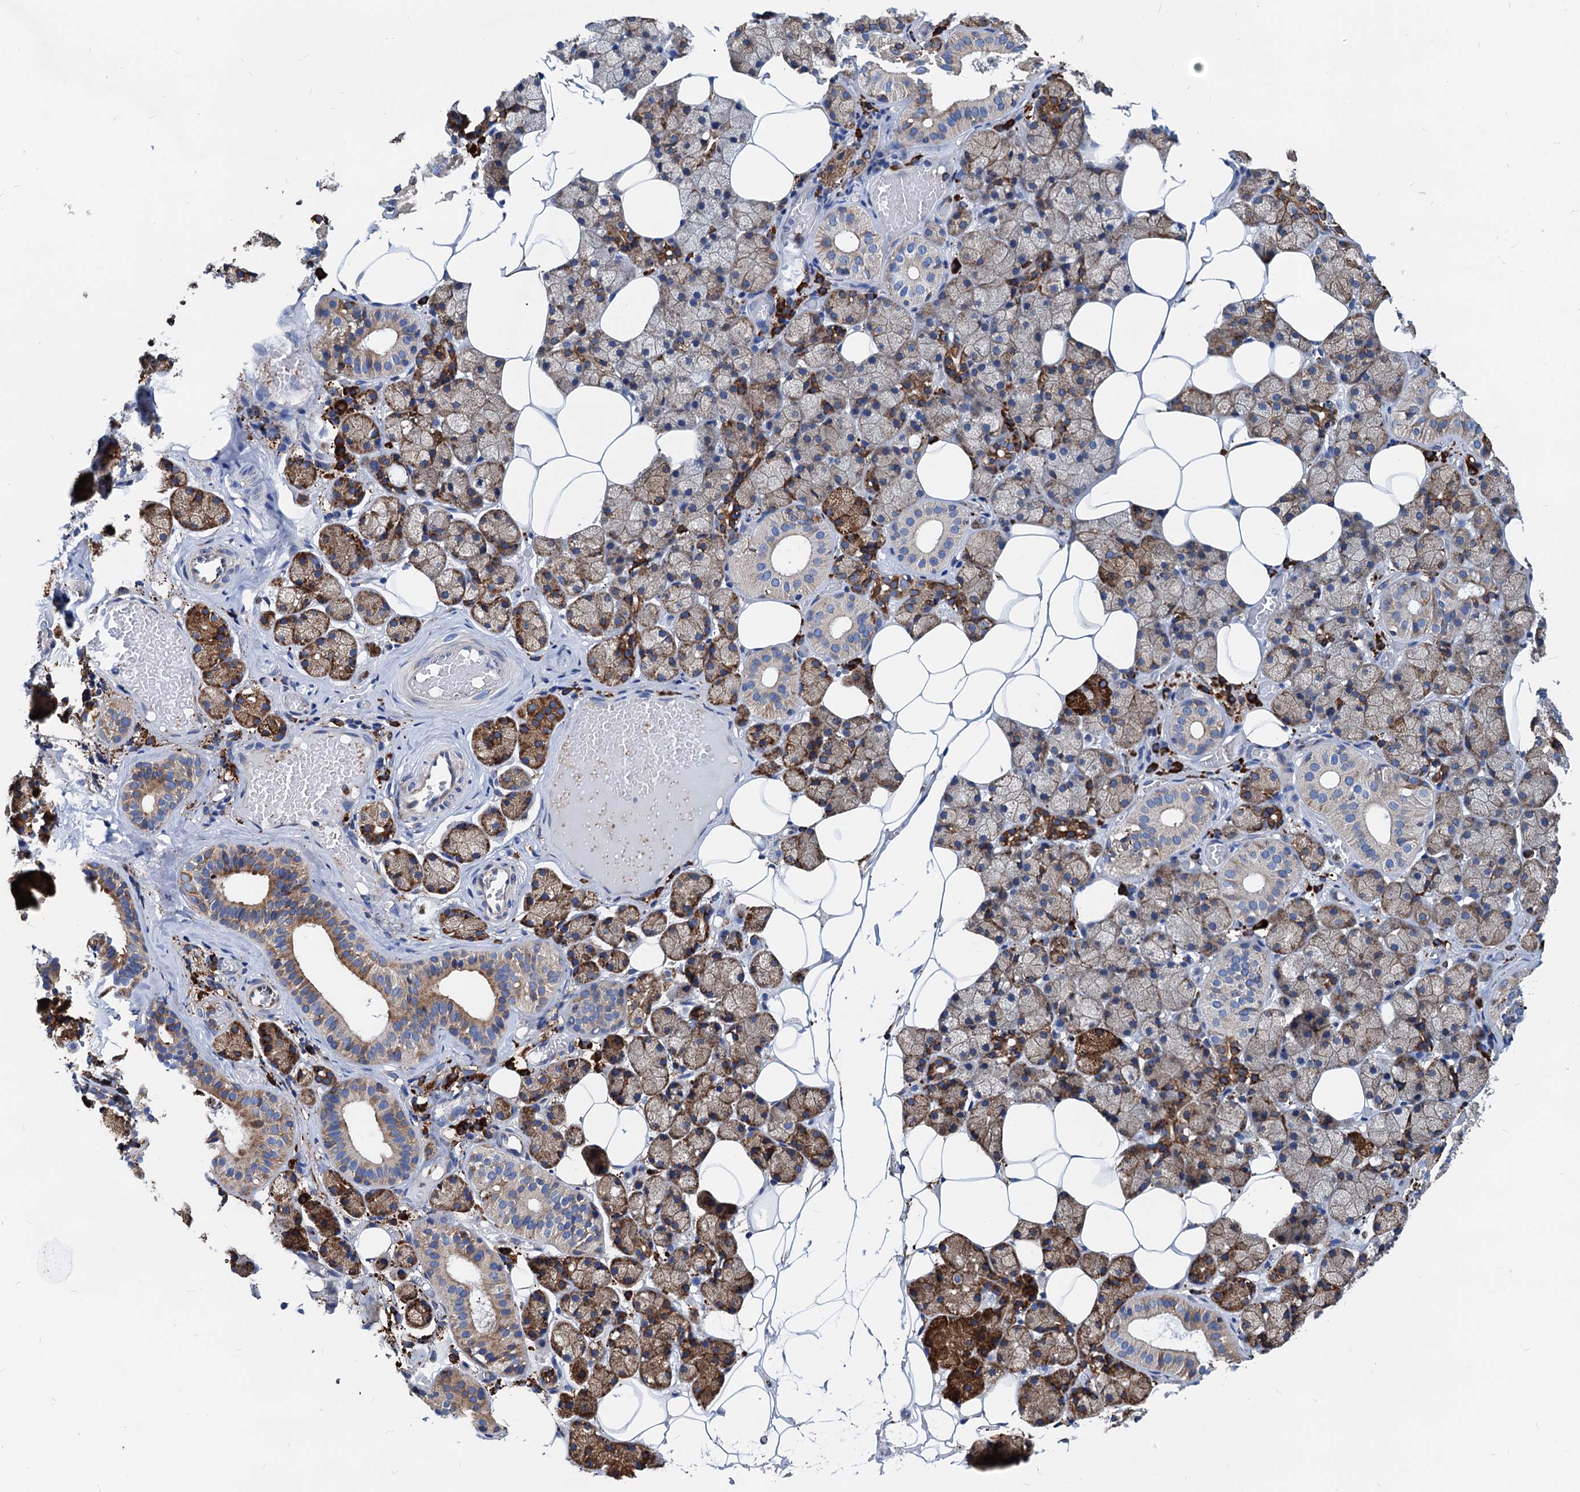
{"staining": {"intensity": "strong", "quantity": "25%-75%", "location": "cytoplasmic/membranous"}, "tissue": "salivary gland", "cell_type": "Glandular cells", "image_type": "normal", "snomed": [{"axis": "morphology", "description": "Normal tissue, NOS"}, {"axis": "topography", "description": "Salivary gland"}], "caption": "Protein expression by IHC demonstrates strong cytoplasmic/membranous expression in about 25%-75% of glandular cells in unremarkable salivary gland. (DAB (3,3'-diaminobenzidine) IHC with brightfield microscopy, high magnification).", "gene": "HSPA5", "patient": {"sex": "female", "age": 33}}